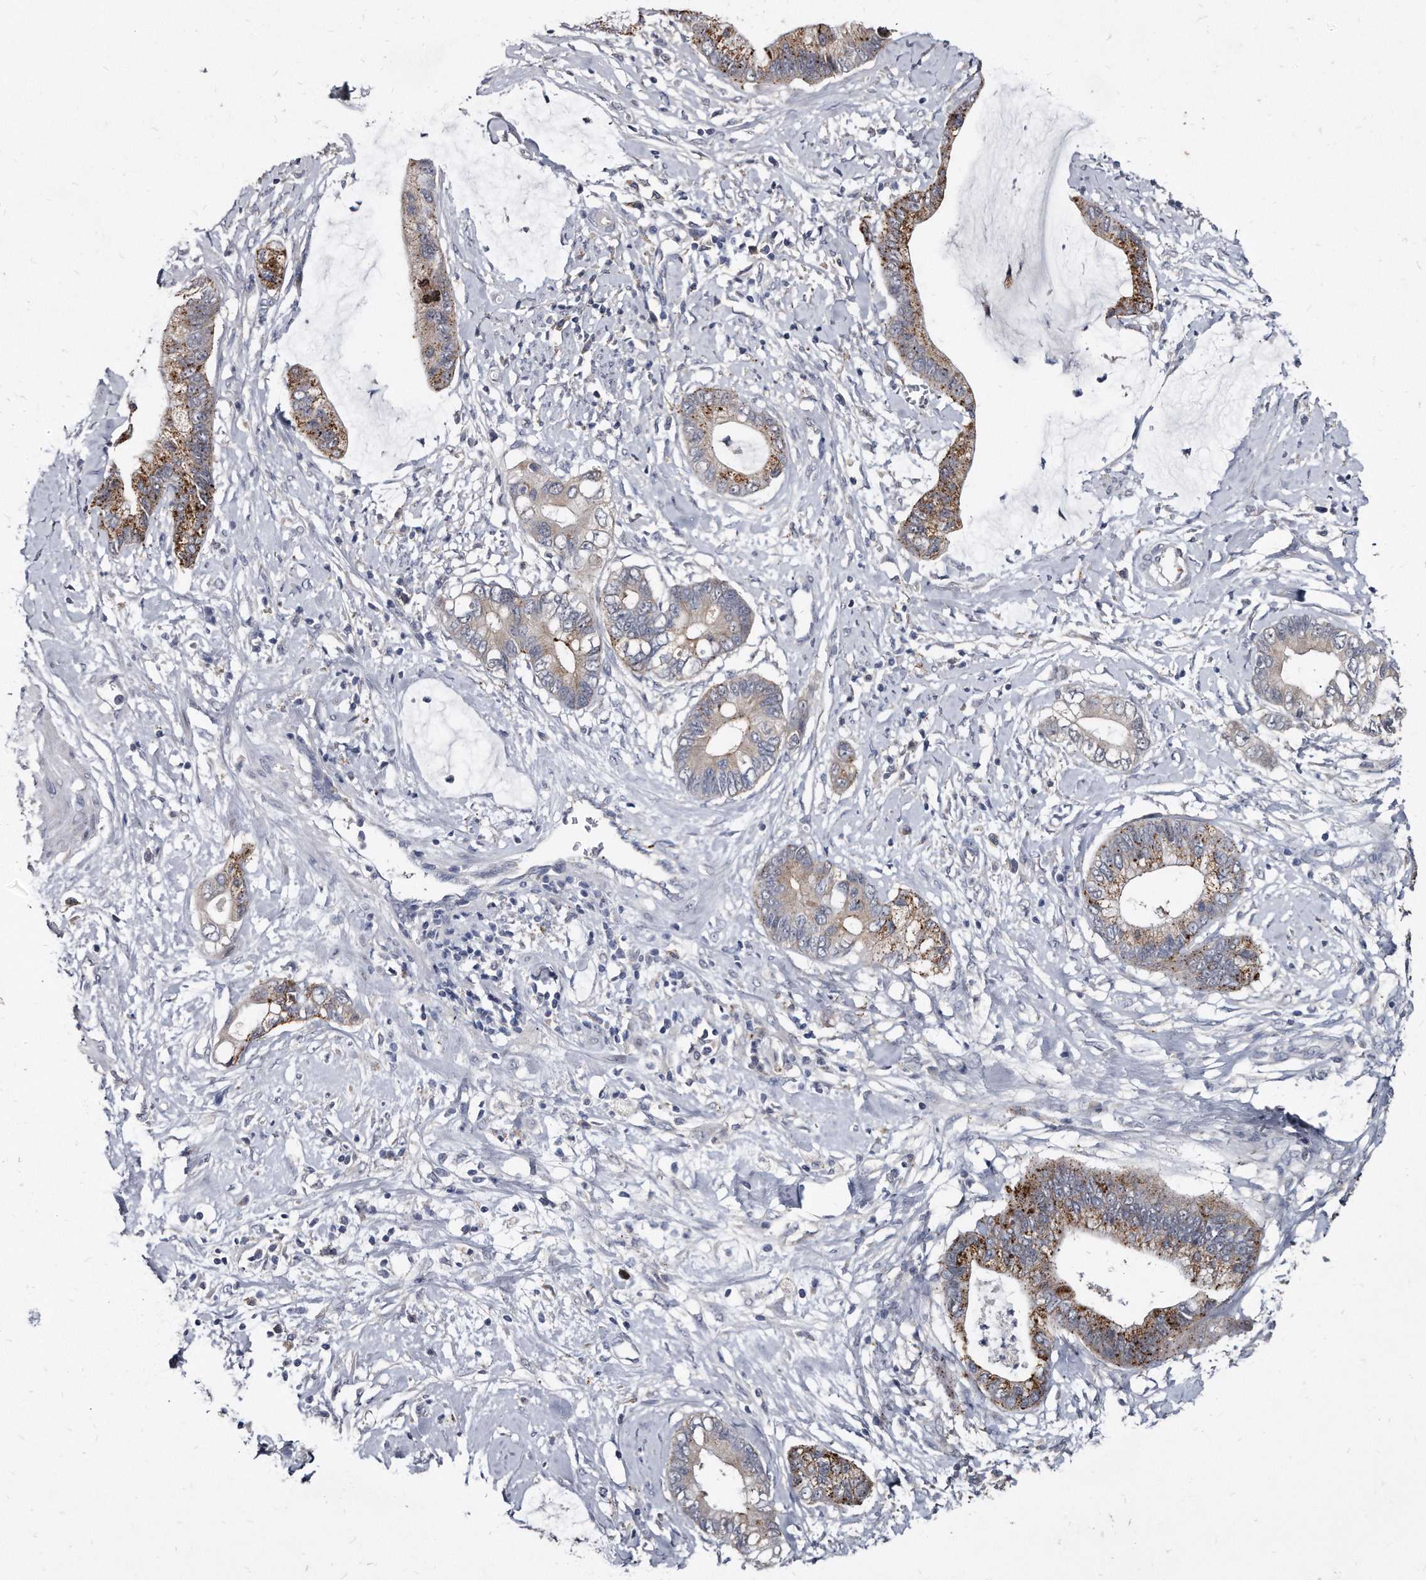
{"staining": {"intensity": "moderate", "quantity": ">75%", "location": "cytoplasmic/membranous"}, "tissue": "cervical cancer", "cell_type": "Tumor cells", "image_type": "cancer", "snomed": [{"axis": "morphology", "description": "Adenocarcinoma, NOS"}, {"axis": "topography", "description": "Cervix"}], "caption": "Protein staining of adenocarcinoma (cervical) tissue reveals moderate cytoplasmic/membranous positivity in about >75% of tumor cells.", "gene": "KLHDC3", "patient": {"sex": "female", "age": 44}}